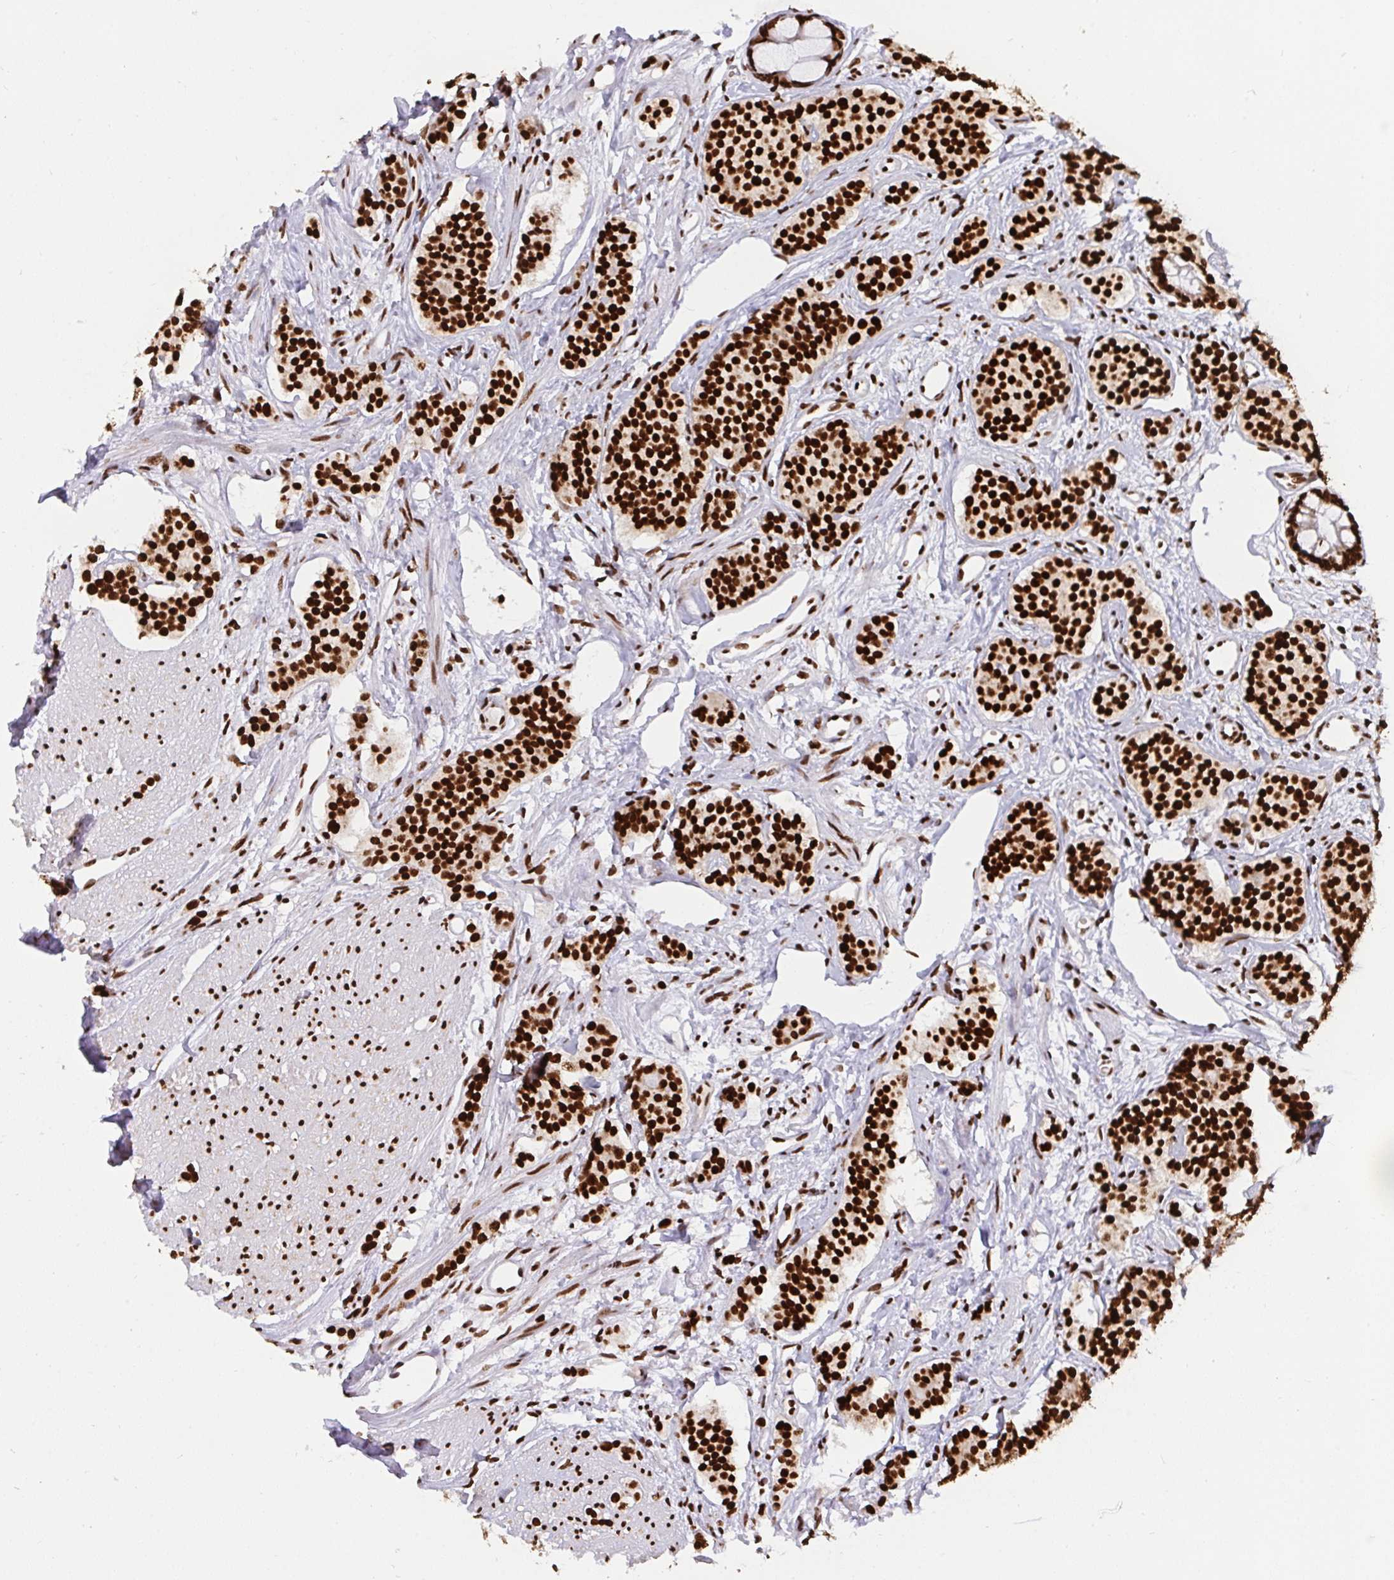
{"staining": {"intensity": "strong", "quantity": ">75%", "location": "nuclear"}, "tissue": "carcinoid", "cell_type": "Tumor cells", "image_type": "cancer", "snomed": [{"axis": "morphology", "description": "Carcinoid, malignant, NOS"}, {"axis": "topography", "description": "Small intestine"}], "caption": "Immunohistochemical staining of human carcinoid demonstrates strong nuclear protein staining in approximately >75% of tumor cells.", "gene": "HNRNPL", "patient": {"sex": "female", "age": 64}}